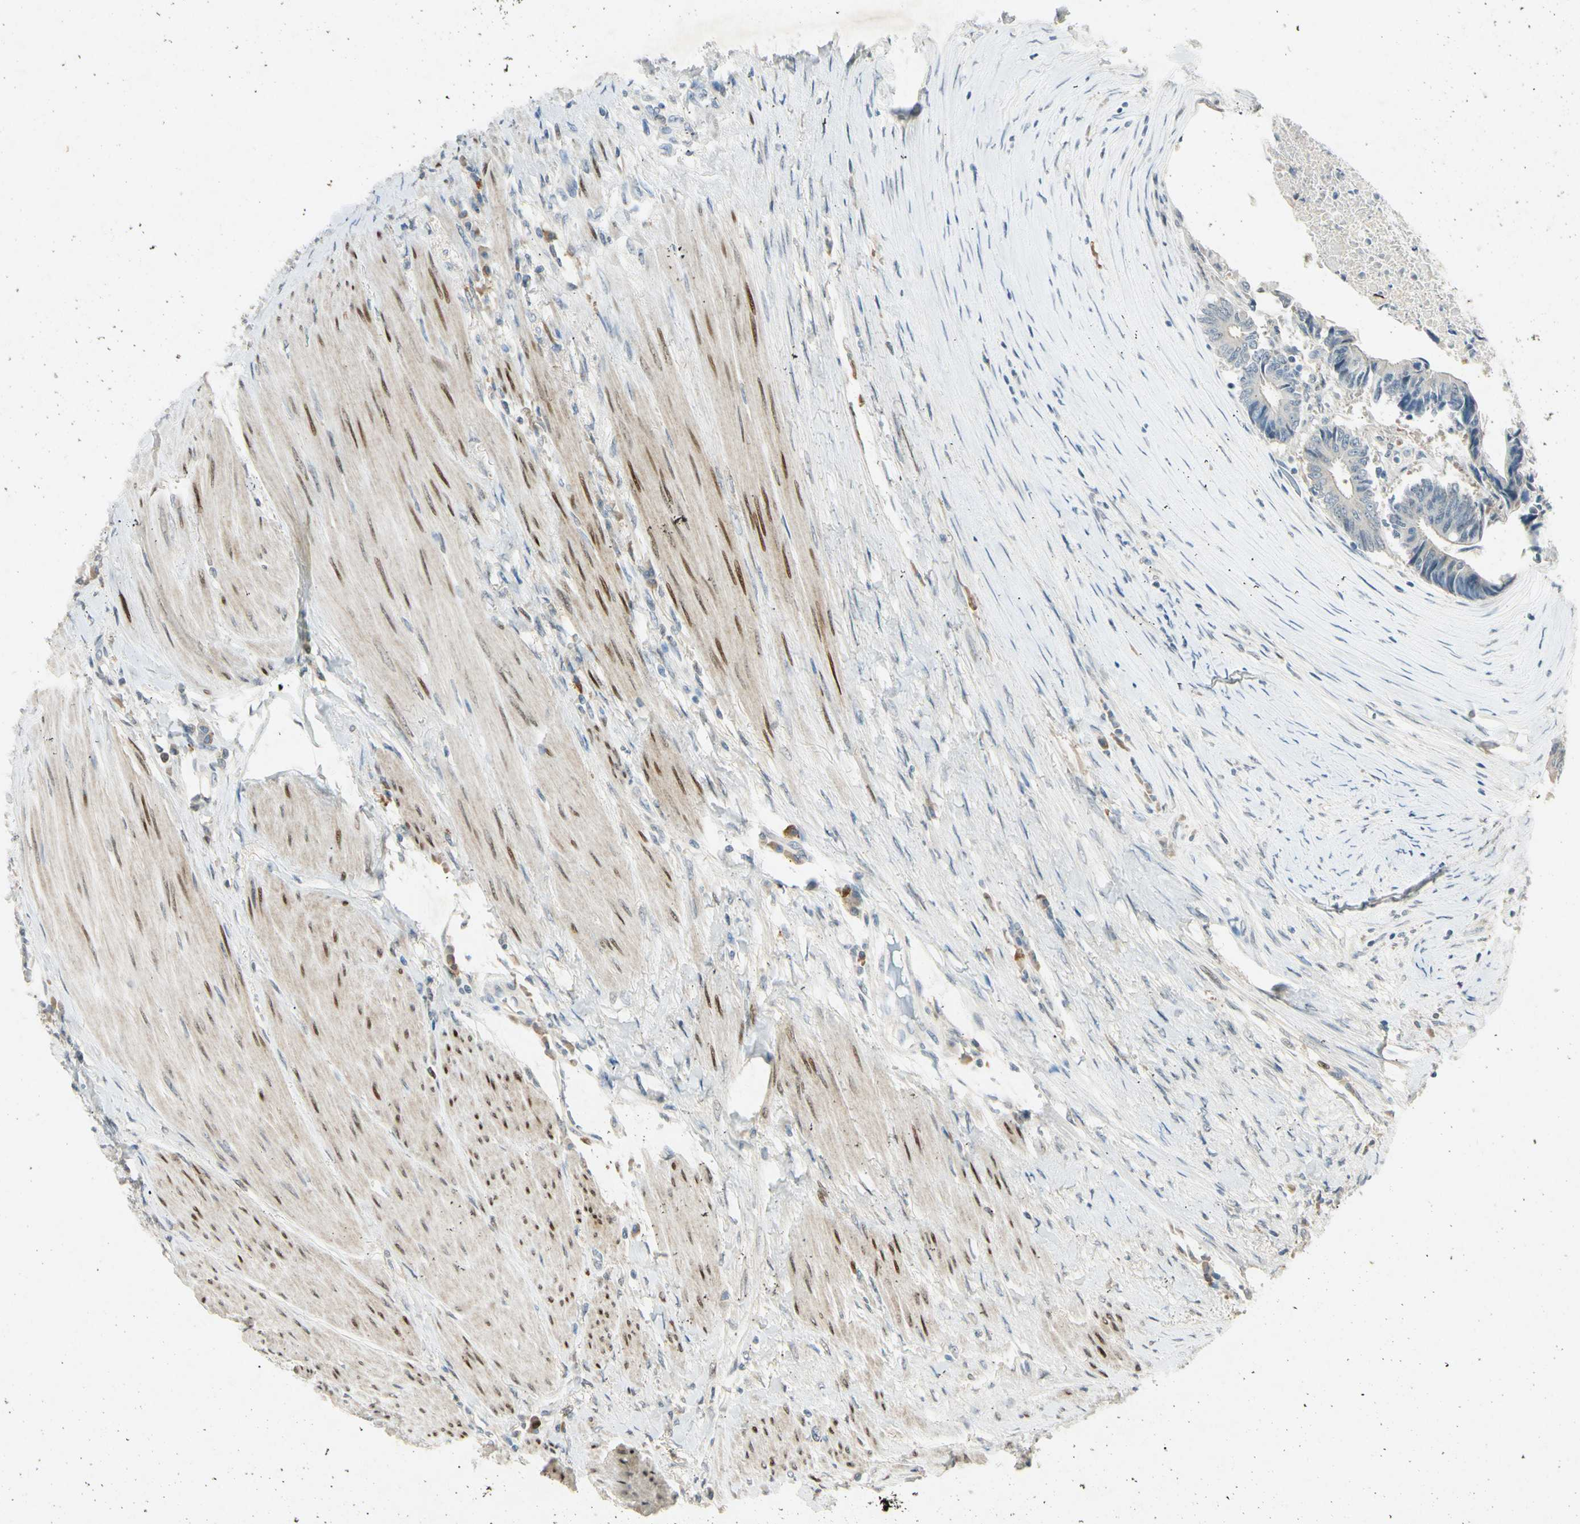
{"staining": {"intensity": "negative", "quantity": "none", "location": "none"}, "tissue": "colorectal cancer", "cell_type": "Tumor cells", "image_type": "cancer", "snomed": [{"axis": "morphology", "description": "Adenocarcinoma, NOS"}, {"axis": "topography", "description": "Rectum"}], "caption": "Immunohistochemistry of human colorectal adenocarcinoma demonstrates no positivity in tumor cells.", "gene": "HSPA1B", "patient": {"sex": "male", "age": 63}}